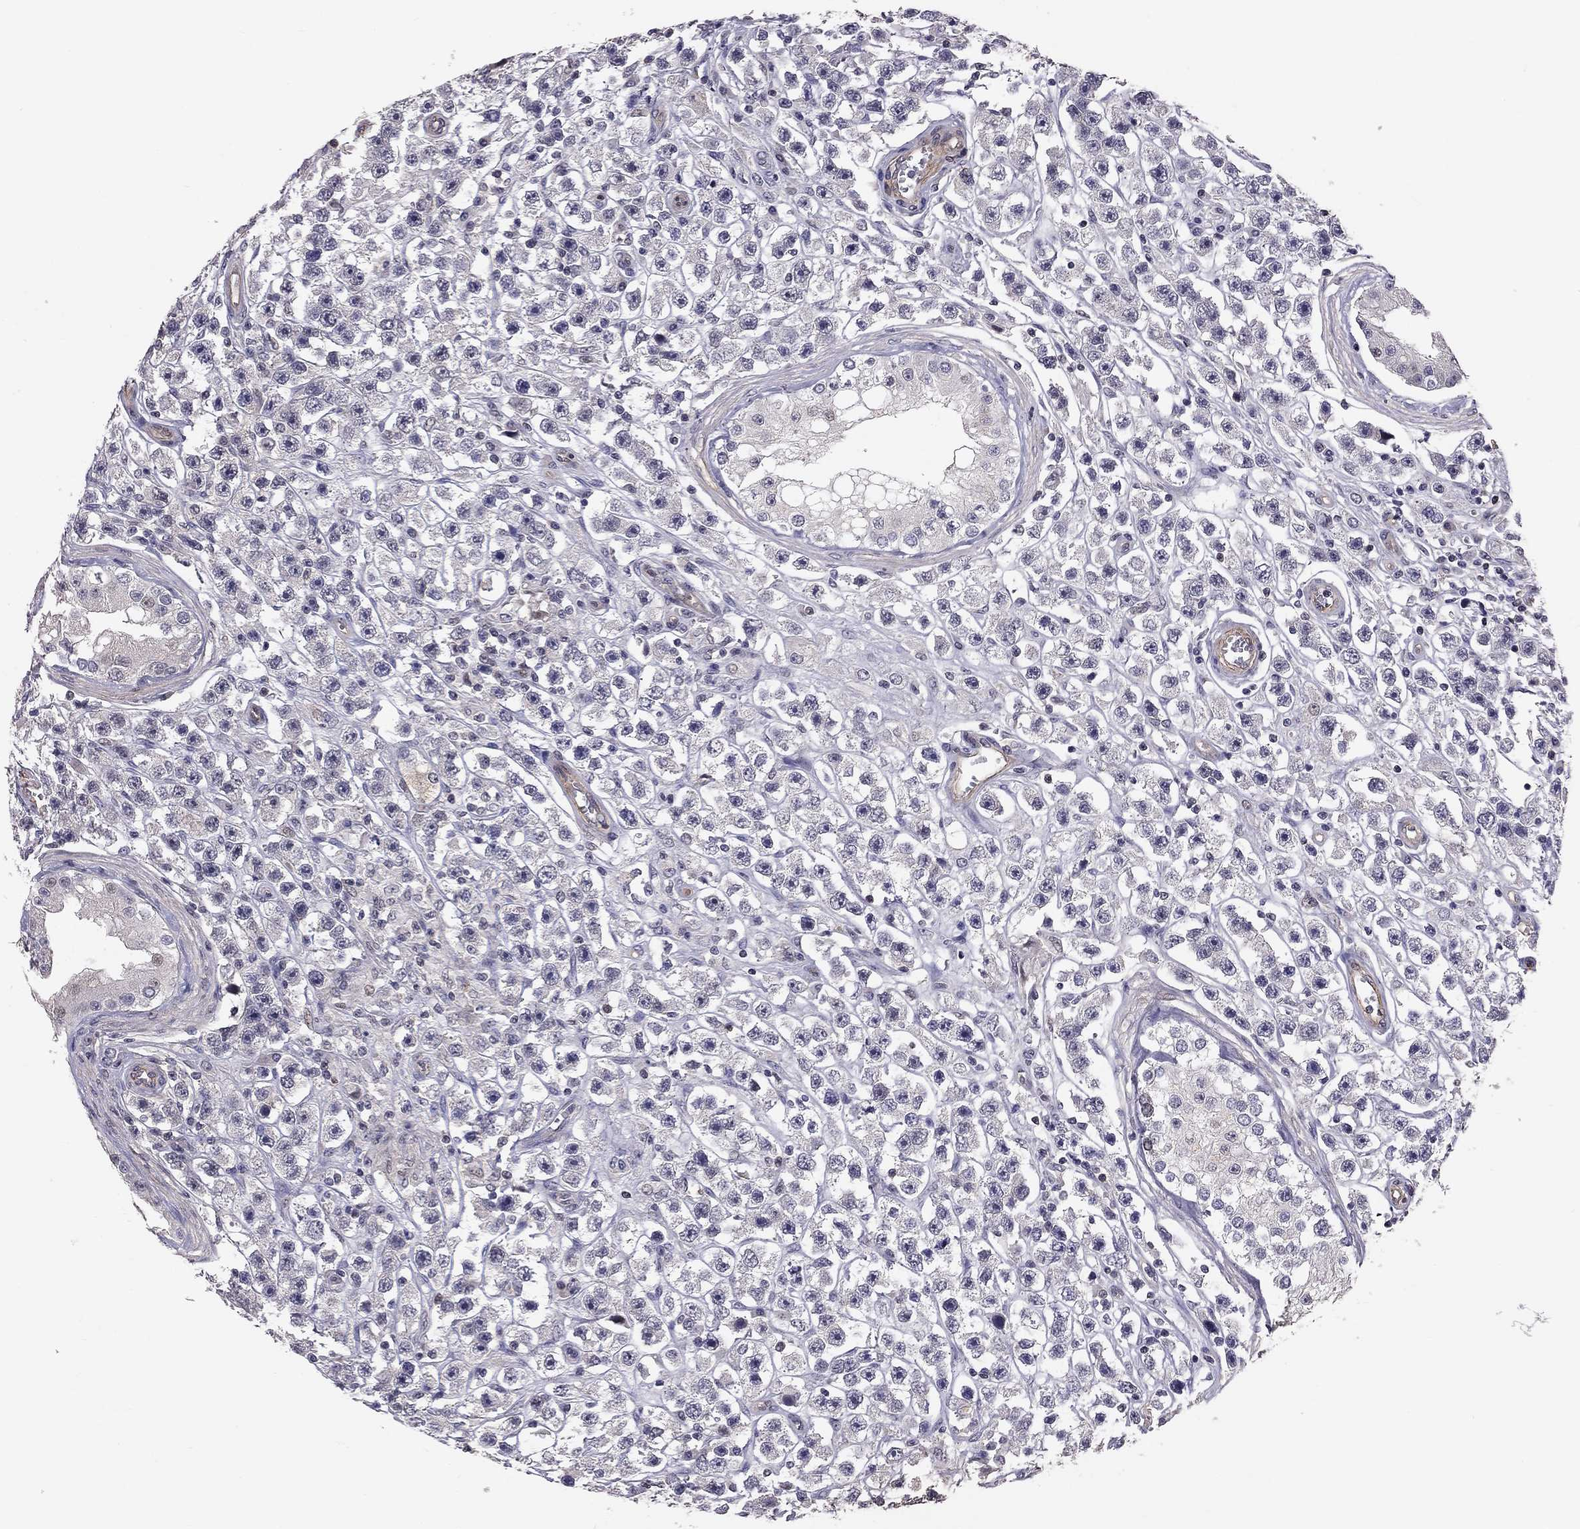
{"staining": {"intensity": "negative", "quantity": "none", "location": "none"}, "tissue": "testis cancer", "cell_type": "Tumor cells", "image_type": "cancer", "snomed": [{"axis": "morphology", "description": "Seminoma, NOS"}, {"axis": "topography", "description": "Testis"}], "caption": "Tumor cells are negative for brown protein staining in testis seminoma.", "gene": "GJB4", "patient": {"sex": "male", "age": 45}}